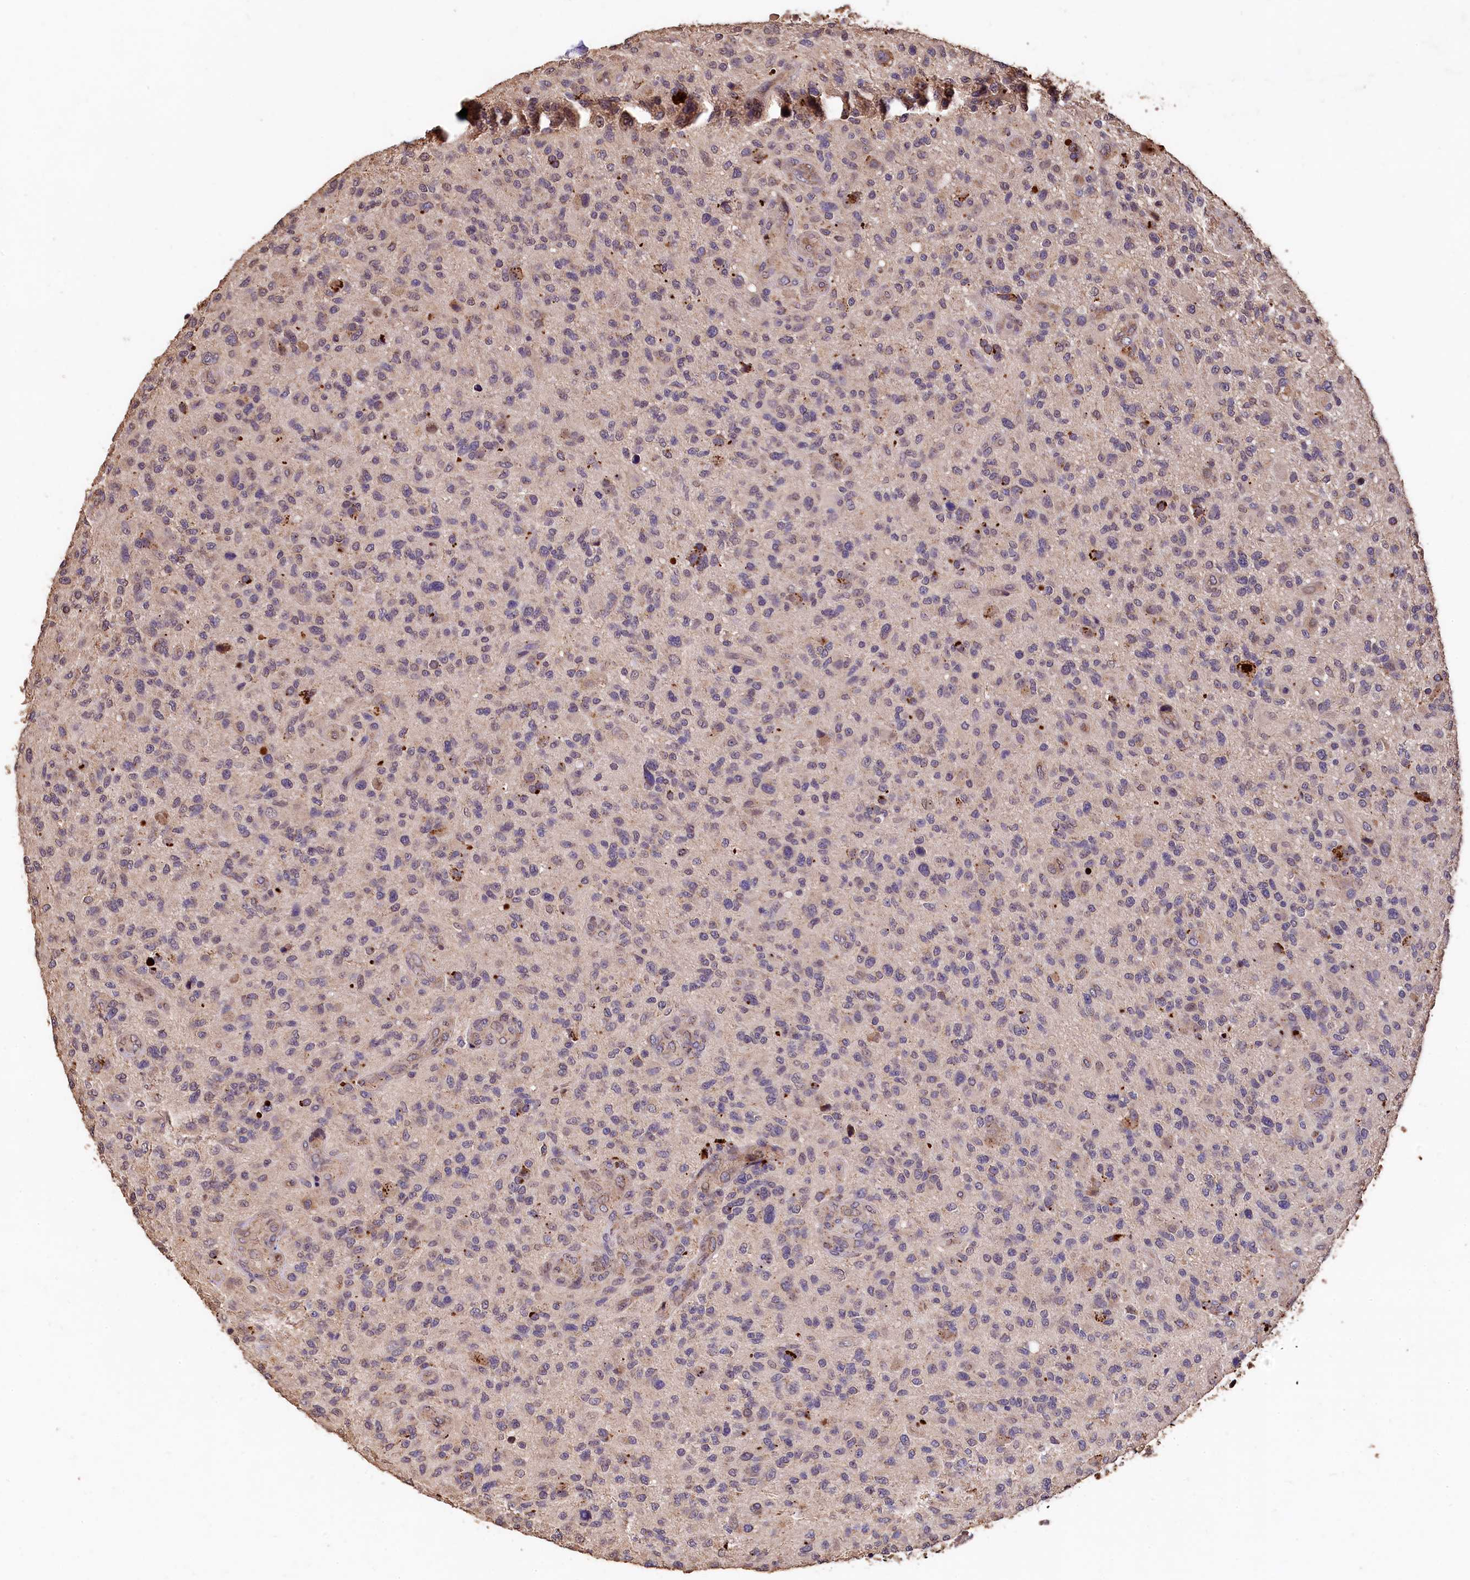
{"staining": {"intensity": "negative", "quantity": "none", "location": "none"}, "tissue": "glioma", "cell_type": "Tumor cells", "image_type": "cancer", "snomed": [{"axis": "morphology", "description": "Glioma, malignant, High grade"}, {"axis": "topography", "description": "Brain"}], "caption": "This is an IHC photomicrograph of human glioma. There is no expression in tumor cells.", "gene": "LSM4", "patient": {"sex": "male", "age": 47}}